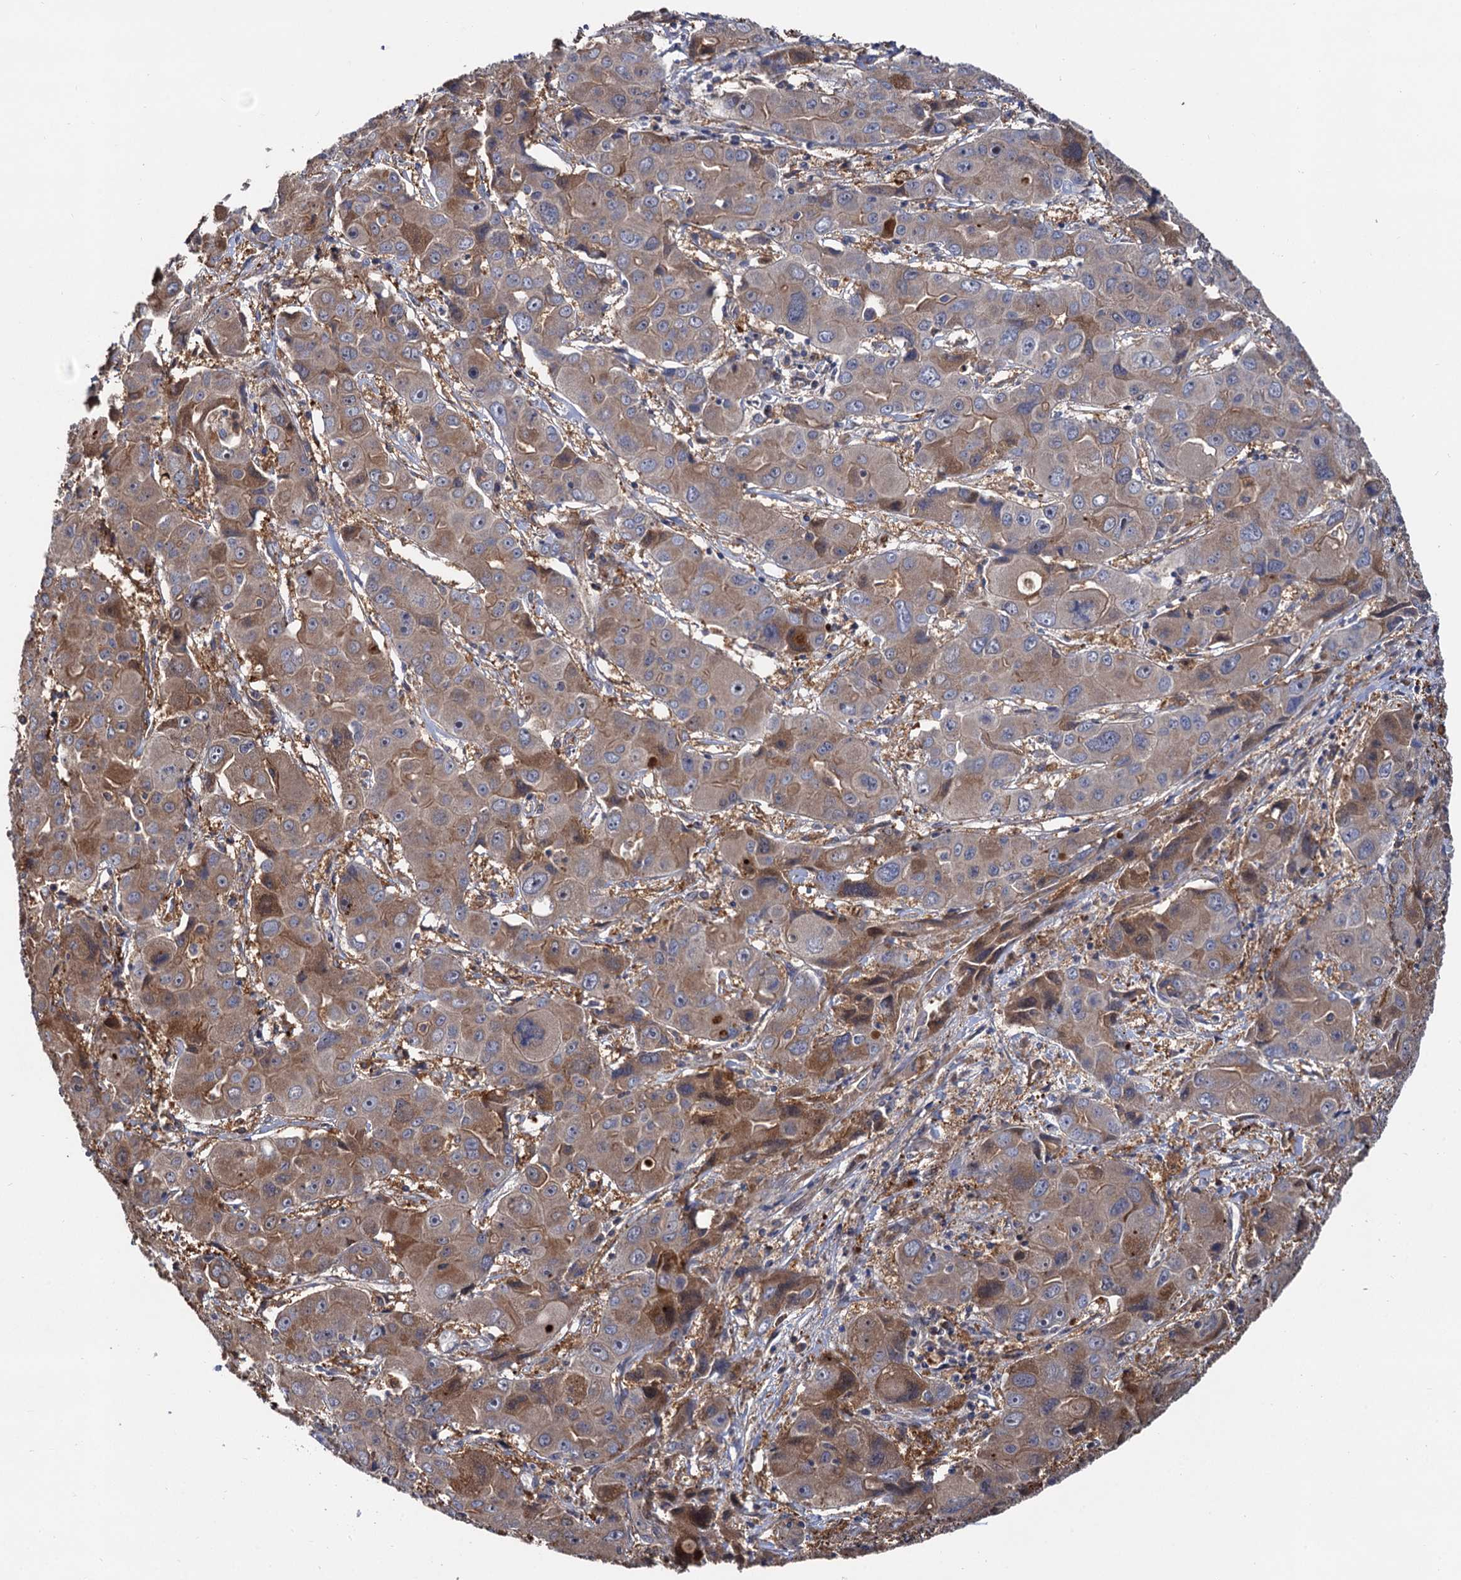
{"staining": {"intensity": "weak", "quantity": "25%-75%", "location": "cytoplasmic/membranous"}, "tissue": "liver cancer", "cell_type": "Tumor cells", "image_type": "cancer", "snomed": [{"axis": "morphology", "description": "Cholangiocarcinoma"}, {"axis": "topography", "description": "Liver"}], "caption": "Weak cytoplasmic/membranous positivity for a protein is present in approximately 25%-75% of tumor cells of liver cancer using IHC.", "gene": "SELENOP", "patient": {"sex": "male", "age": 67}}